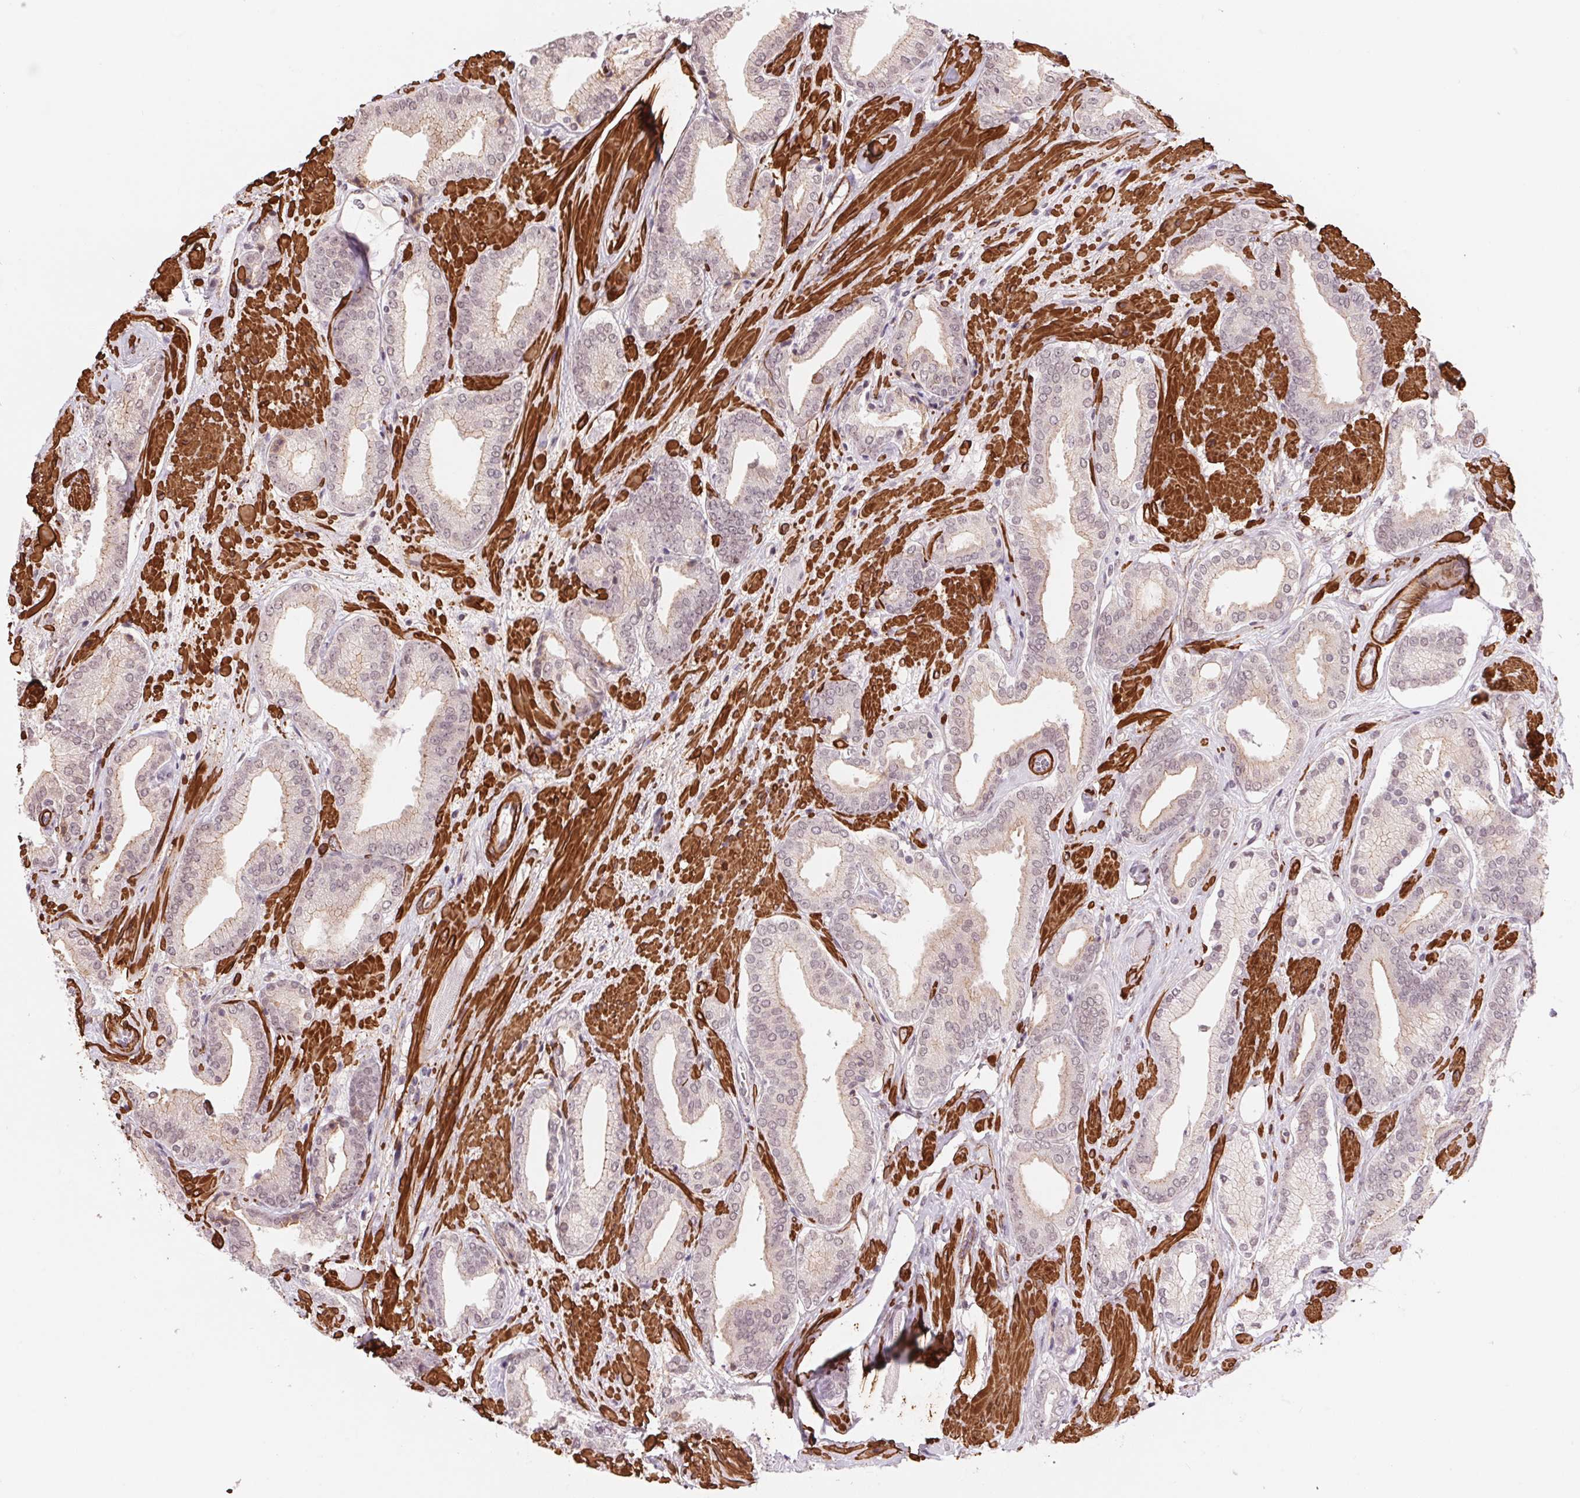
{"staining": {"intensity": "negative", "quantity": "none", "location": "none"}, "tissue": "prostate cancer", "cell_type": "Tumor cells", "image_type": "cancer", "snomed": [{"axis": "morphology", "description": "Adenocarcinoma, High grade"}, {"axis": "topography", "description": "Prostate"}], "caption": "DAB immunohistochemical staining of human prostate cancer (adenocarcinoma (high-grade)) exhibits no significant staining in tumor cells.", "gene": "BCAT1", "patient": {"sex": "male", "age": 56}}